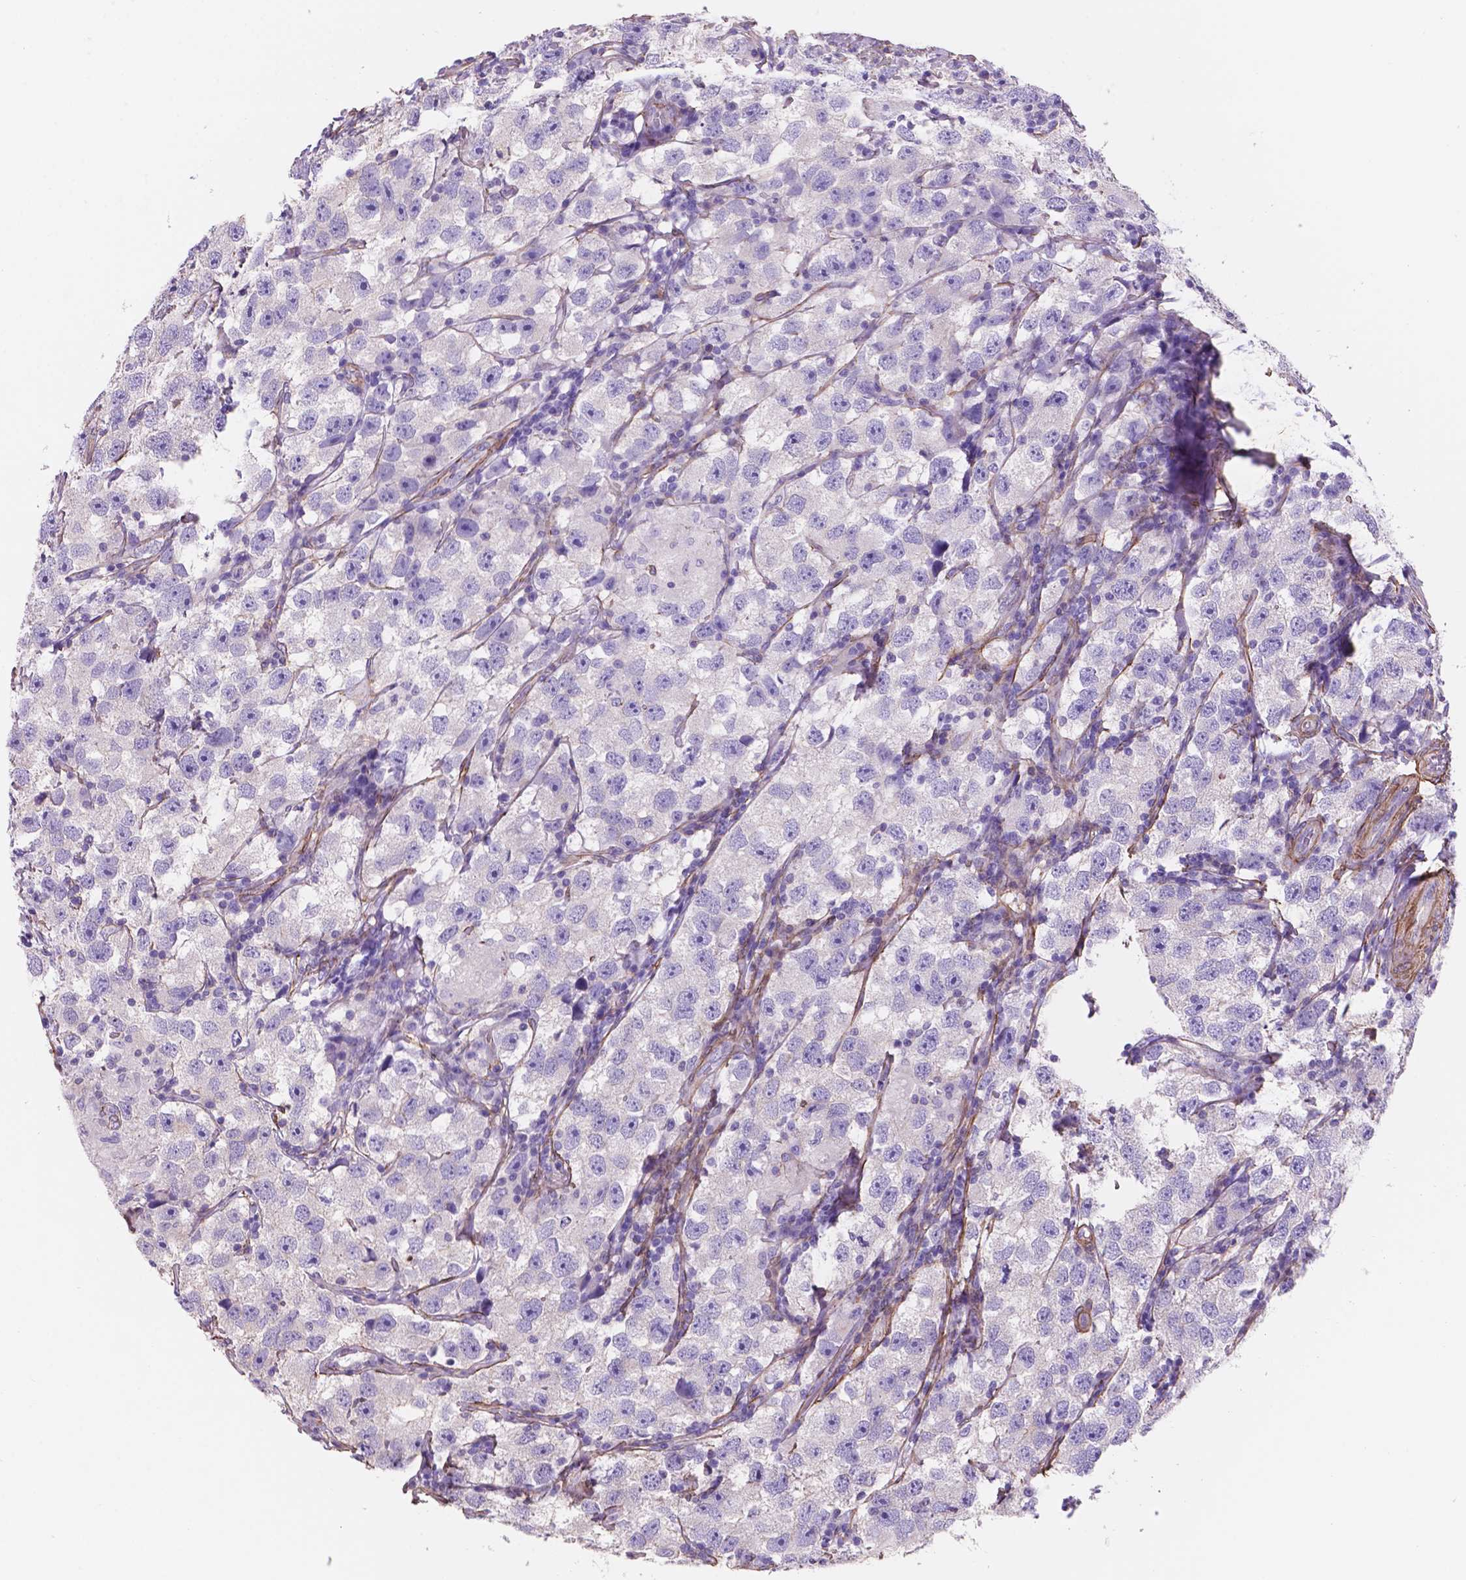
{"staining": {"intensity": "negative", "quantity": "none", "location": "none"}, "tissue": "testis cancer", "cell_type": "Tumor cells", "image_type": "cancer", "snomed": [{"axis": "morphology", "description": "Seminoma, NOS"}, {"axis": "topography", "description": "Testis"}], "caption": "Immunohistochemistry image of neoplastic tissue: testis cancer stained with DAB (3,3'-diaminobenzidine) demonstrates no significant protein staining in tumor cells.", "gene": "TOR2A", "patient": {"sex": "male", "age": 26}}